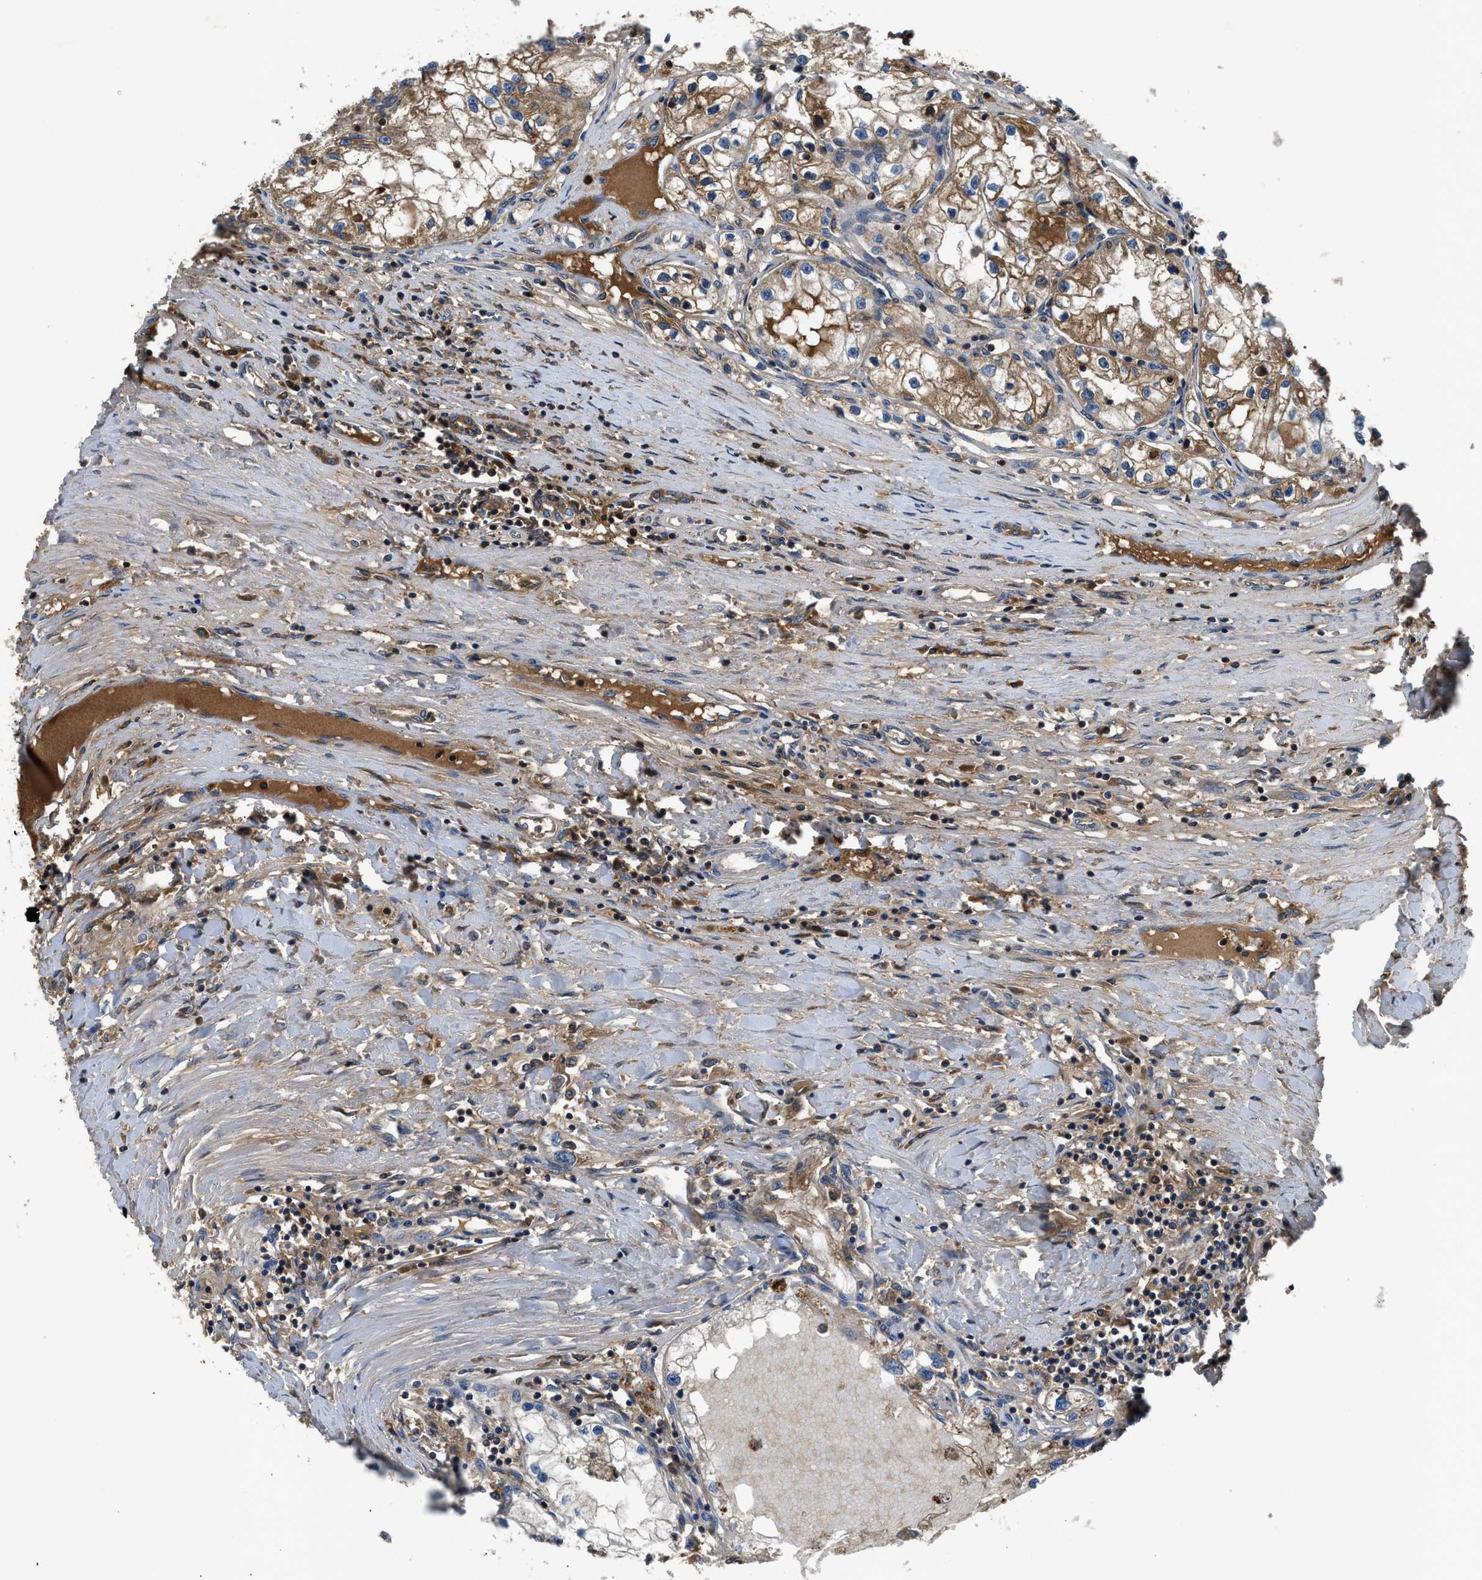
{"staining": {"intensity": "strong", "quantity": ">75%", "location": "cytoplasmic/membranous"}, "tissue": "renal cancer", "cell_type": "Tumor cells", "image_type": "cancer", "snomed": [{"axis": "morphology", "description": "Adenocarcinoma, NOS"}, {"axis": "topography", "description": "Kidney"}], "caption": "DAB (3,3'-diaminobenzidine) immunohistochemical staining of renal cancer displays strong cytoplasmic/membranous protein expression in approximately >75% of tumor cells. (Brightfield microscopy of DAB IHC at high magnification).", "gene": "PAFAH2", "patient": {"sex": "male", "age": 68}}